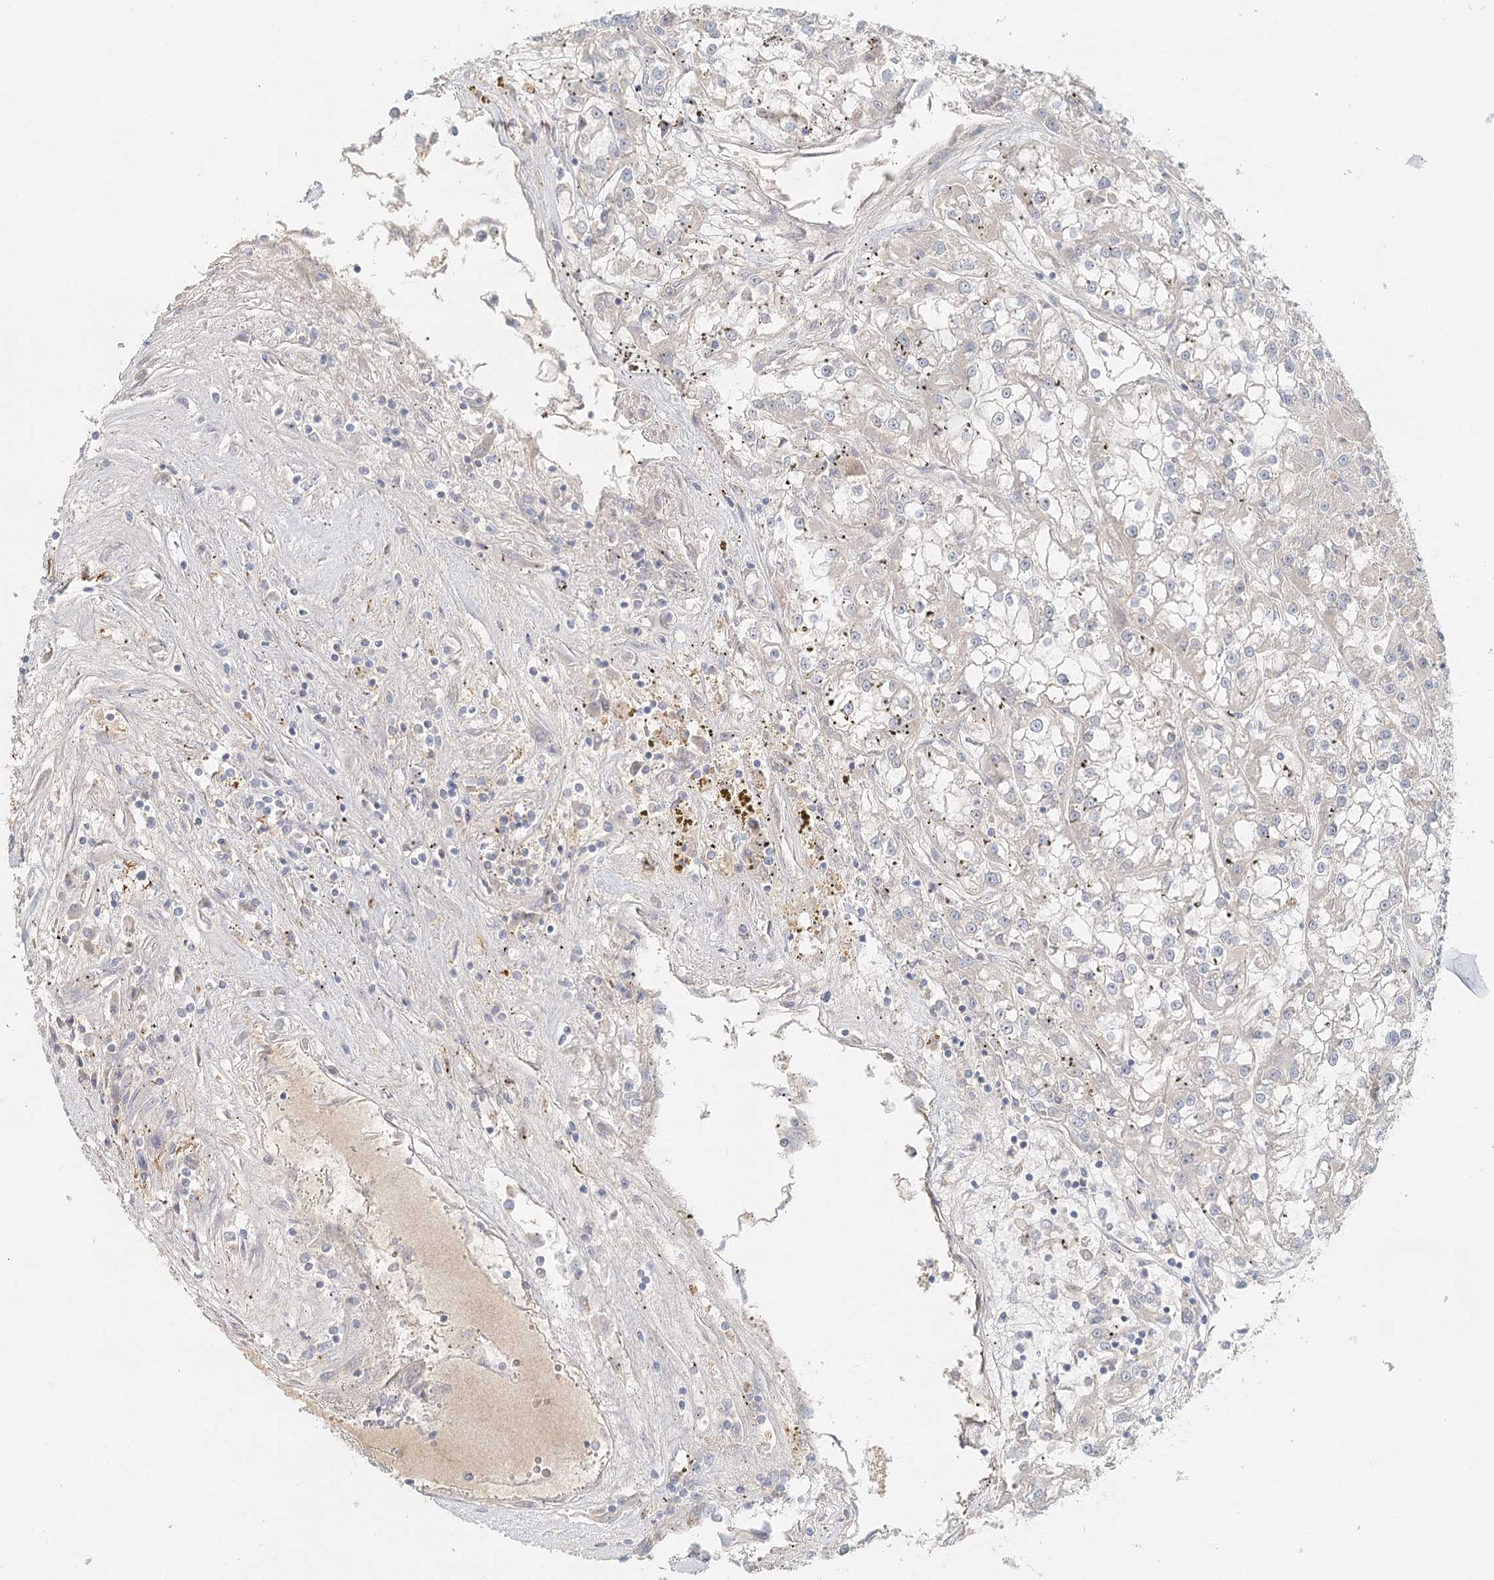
{"staining": {"intensity": "negative", "quantity": "none", "location": "none"}, "tissue": "renal cancer", "cell_type": "Tumor cells", "image_type": "cancer", "snomed": [{"axis": "morphology", "description": "Adenocarcinoma, NOS"}, {"axis": "topography", "description": "Kidney"}], "caption": "Human renal cancer (adenocarcinoma) stained for a protein using immunohistochemistry demonstrates no staining in tumor cells.", "gene": "VSIG1", "patient": {"sex": "female", "age": 52}}